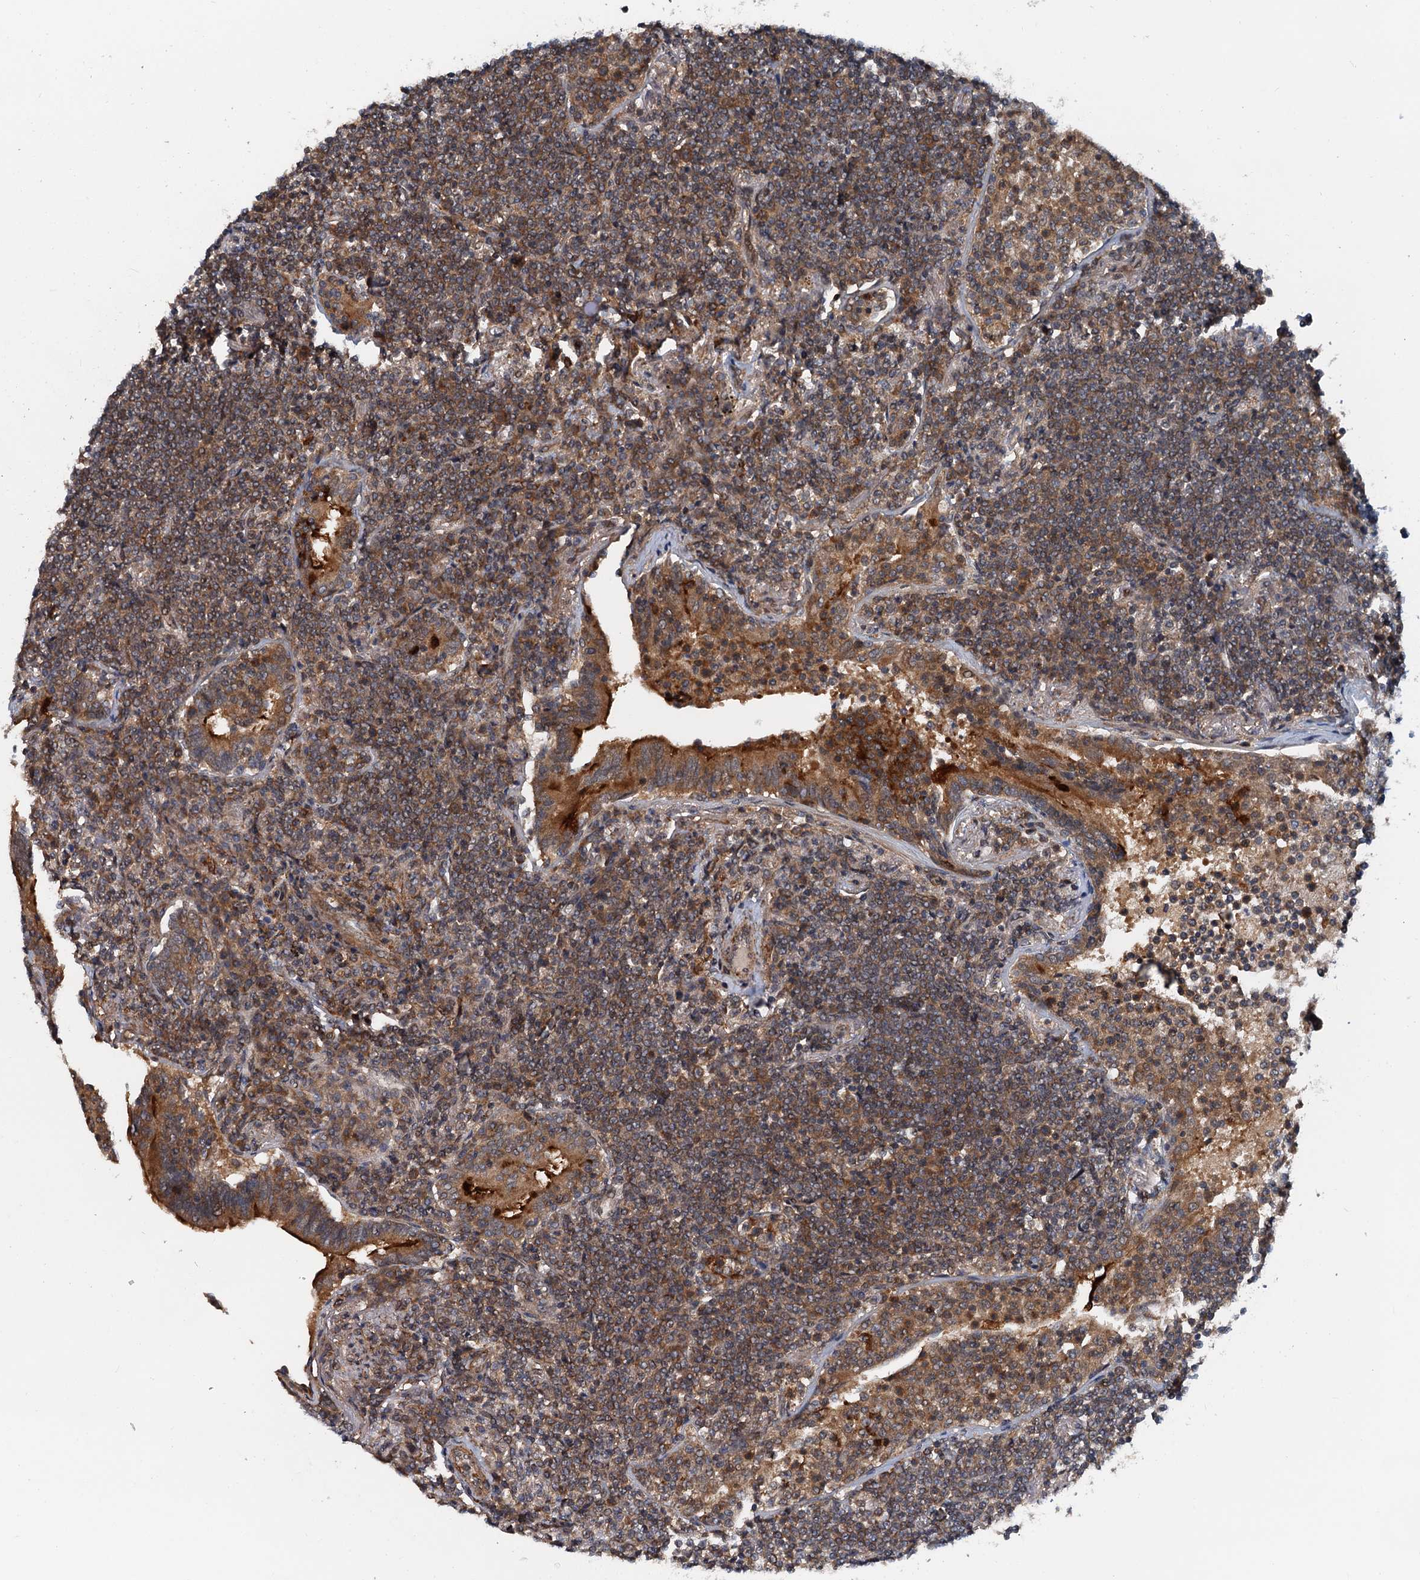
{"staining": {"intensity": "moderate", "quantity": ">75%", "location": "cytoplasmic/membranous"}, "tissue": "lymphoma", "cell_type": "Tumor cells", "image_type": "cancer", "snomed": [{"axis": "morphology", "description": "Malignant lymphoma, non-Hodgkin's type, Low grade"}, {"axis": "topography", "description": "Lung"}], "caption": "The image exhibits staining of lymphoma, revealing moderate cytoplasmic/membranous protein expression (brown color) within tumor cells.", "gene": "AAGAB", "patient": {"sex": "female", "age": 71}}